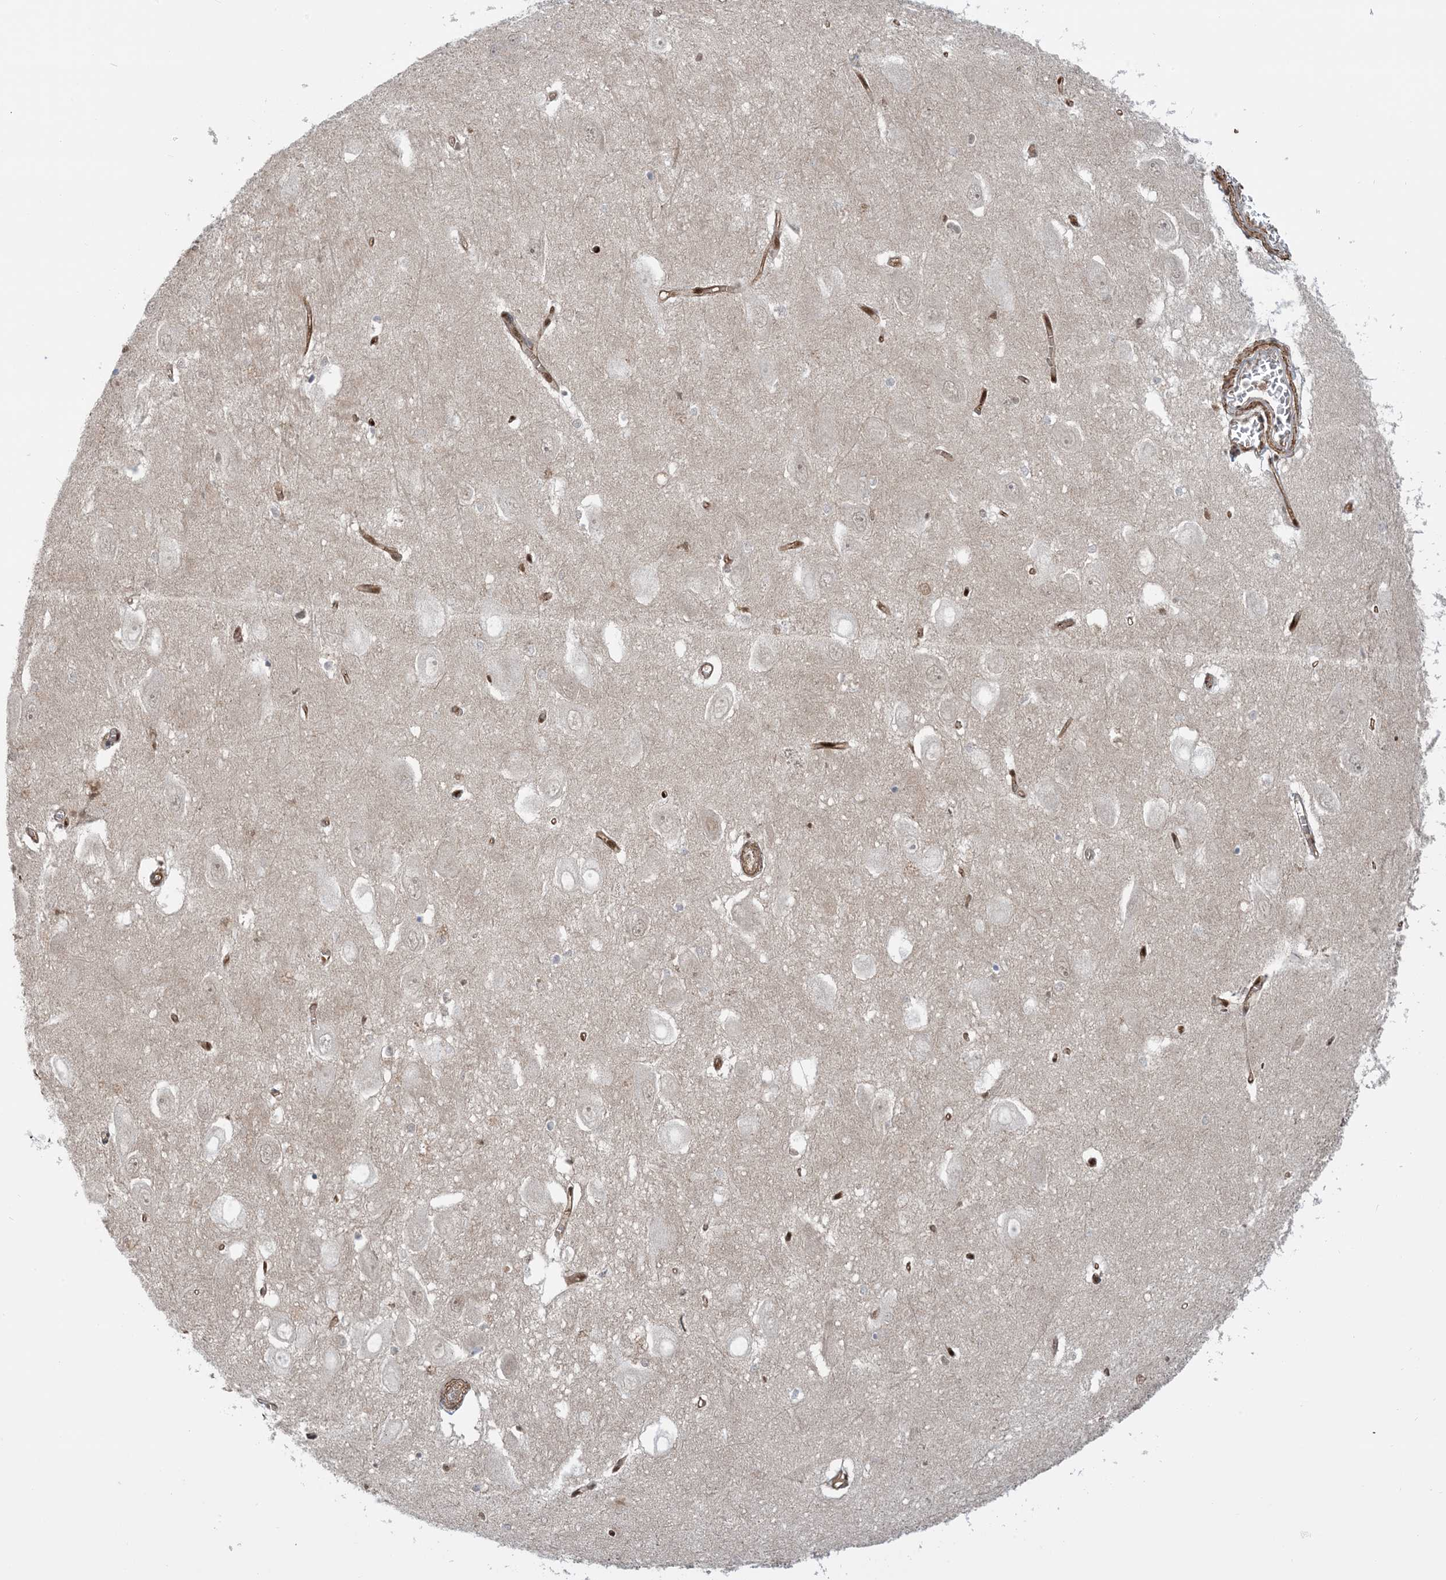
{"staining": {"intensity": "negative", "quantity": "none", "location": "none"}, "tissue": "hippocampus", "cell_type": "Glial cells", "image_type": "normal", "snomed": [{"axis": "morphology", "description": "Normal tissue, NOS"}, {"axis": "topography", "description": "Hippocampus"}], "caption": "High power microscopy histopathology image of an IHC photomicrograph of unremarkable hippocampus, revealing no significant staining in glial cells. (DAB (3,3'-diaminobenzidine) immunohistochemistry (IHC), high magnification).", "gene": "PPM1F", "patient": {"sex": "female", "age": 64}}